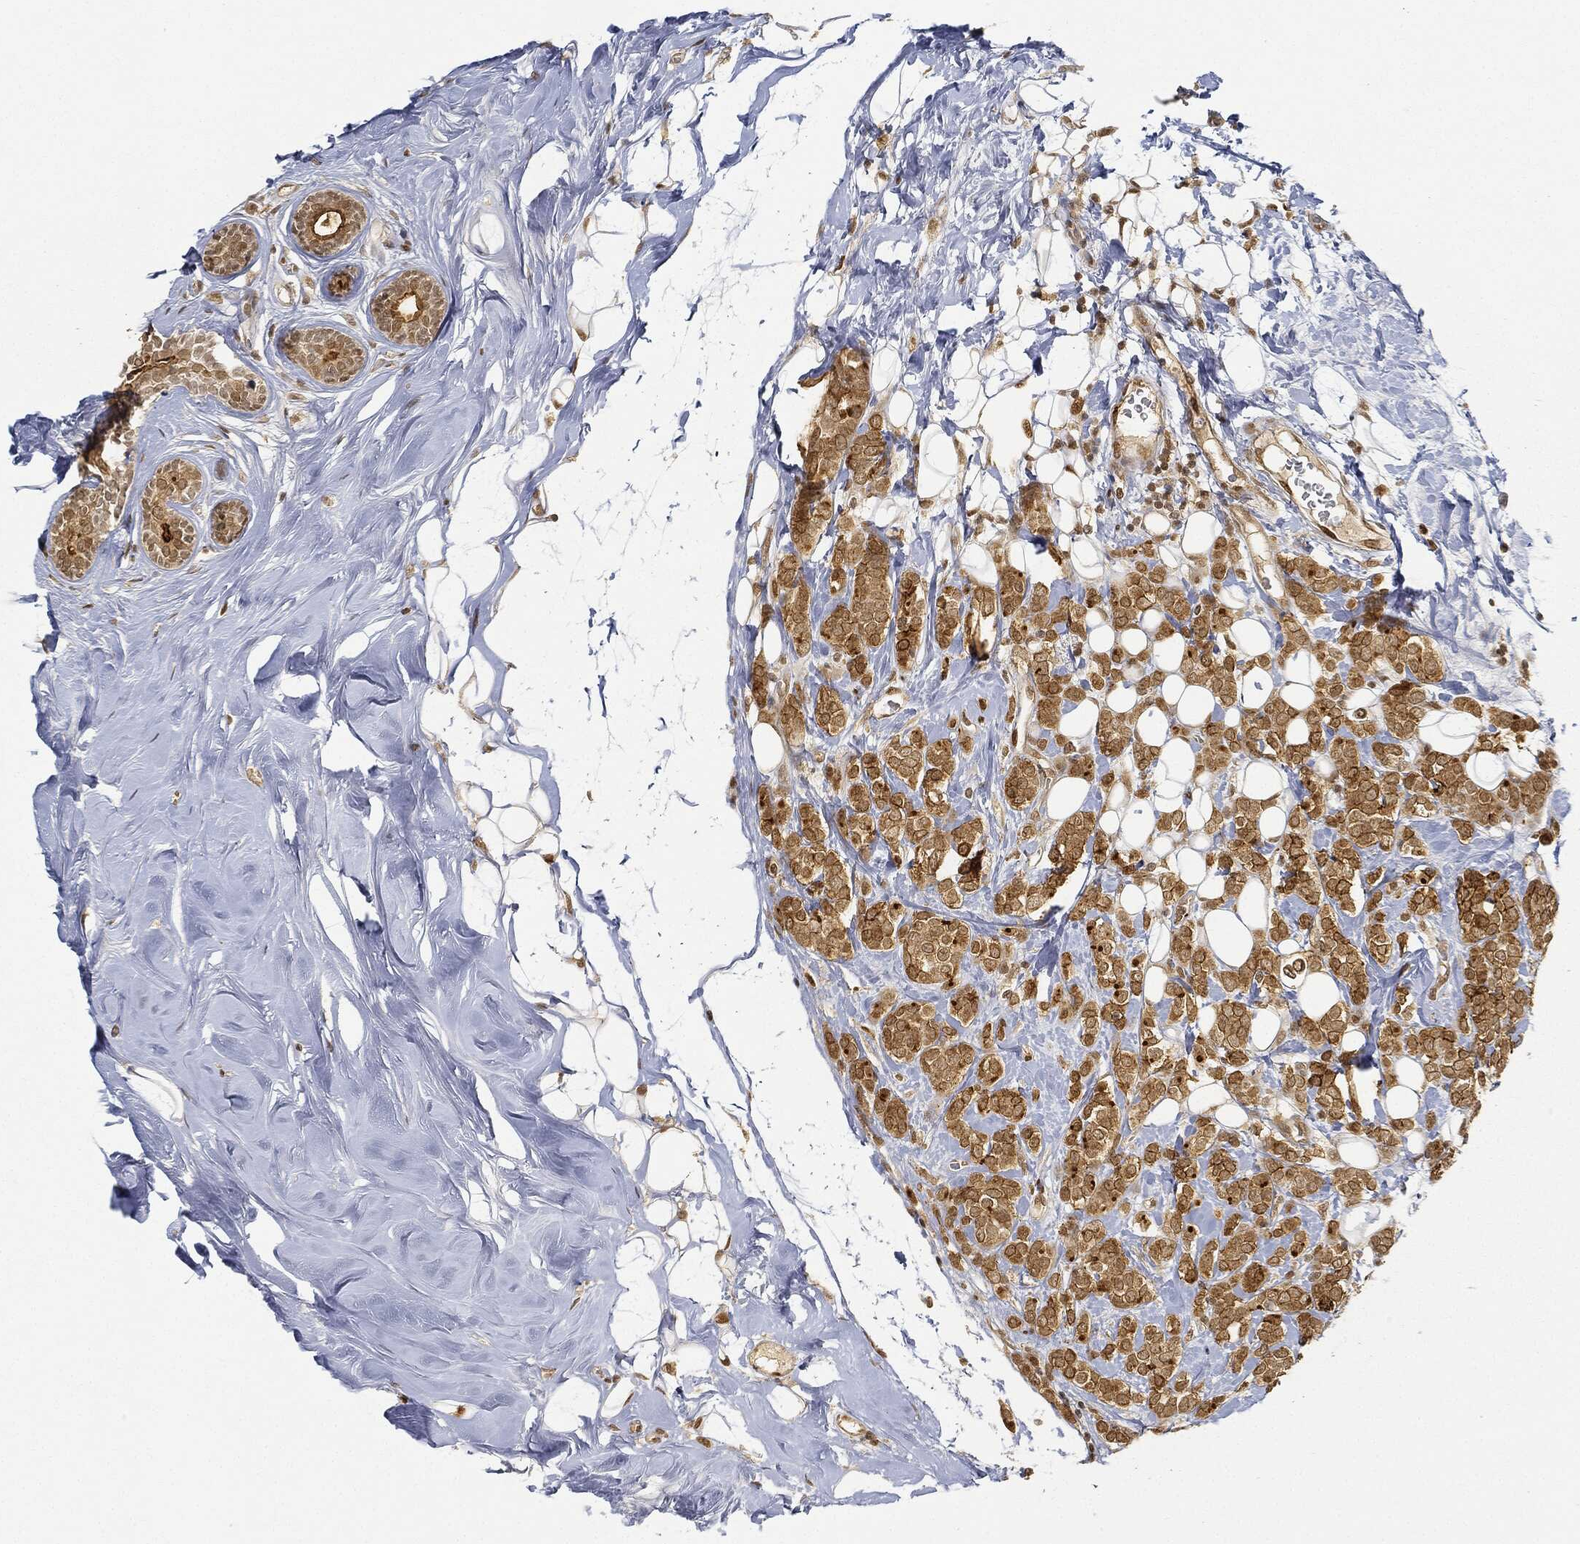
{"staining": {"intensity": "moderate", "quantity": ">75%", "location": "cytoplasmic/membranous"}, "tissue": "breast cancer", "cell_type": "Tumor cells", "image_type": "cancer", "snomed": [{"axis": "morphology", "description": "Lobular carcinoma"}, {"axis": "topography", "description": "Breast"}], "caption": "Breast lobular carcinoma was stained to show a protein in brown. There is medium levels of moderate cytoplasmic/membranous expression in approximately >75% of tumor cells. The staining was performed using DAB (3,3'-diaminobenzidine) to visualize the protein expression in brown, while the nuclei were stained in blue with hematoxylin (Magnification: 20x).", "gene": "CIB1", "patient": {"sex": "female", "age": 49}}